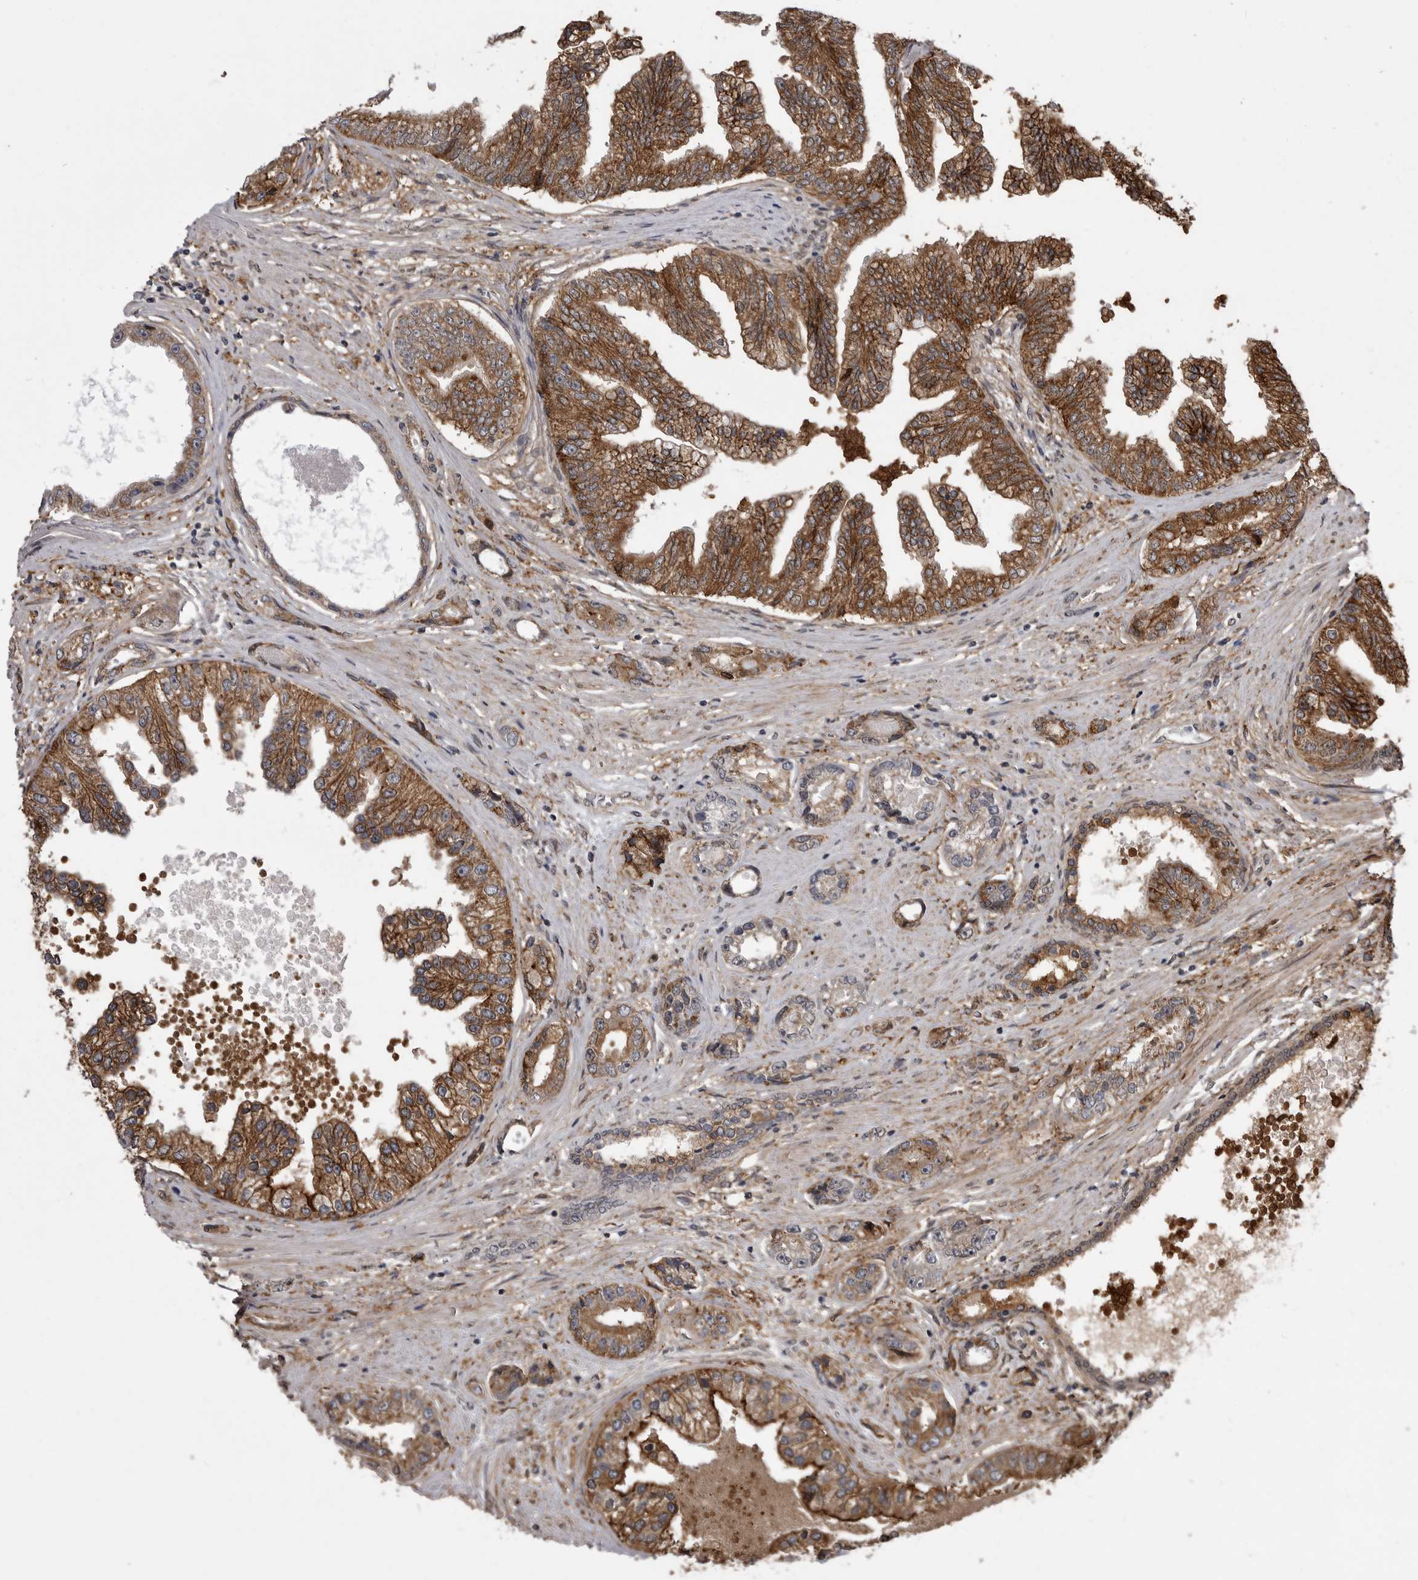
{"staining": {"intensity": "moderate", "quantity": ">75%", "location": "cytoplasmic/membranous"}, "tissue": "prostate cancer", "cell_type": "Tumor cells", "image_type": "cancer", "snomed": [{"axis": "morphology", "description": "Adenocarcinoma, High grade"}, {"axis": "topography", "description": "Prostate"}], "caption": "About >75% of tumor cells in adenocarcinoma (high-grade) (prostate) reveal moderate cytoplasmic/membranous protein expression as visualized by brown immunohistochemical staining.", "gene": "ABL1", "patient": {"sex": "male", "age": 61}}